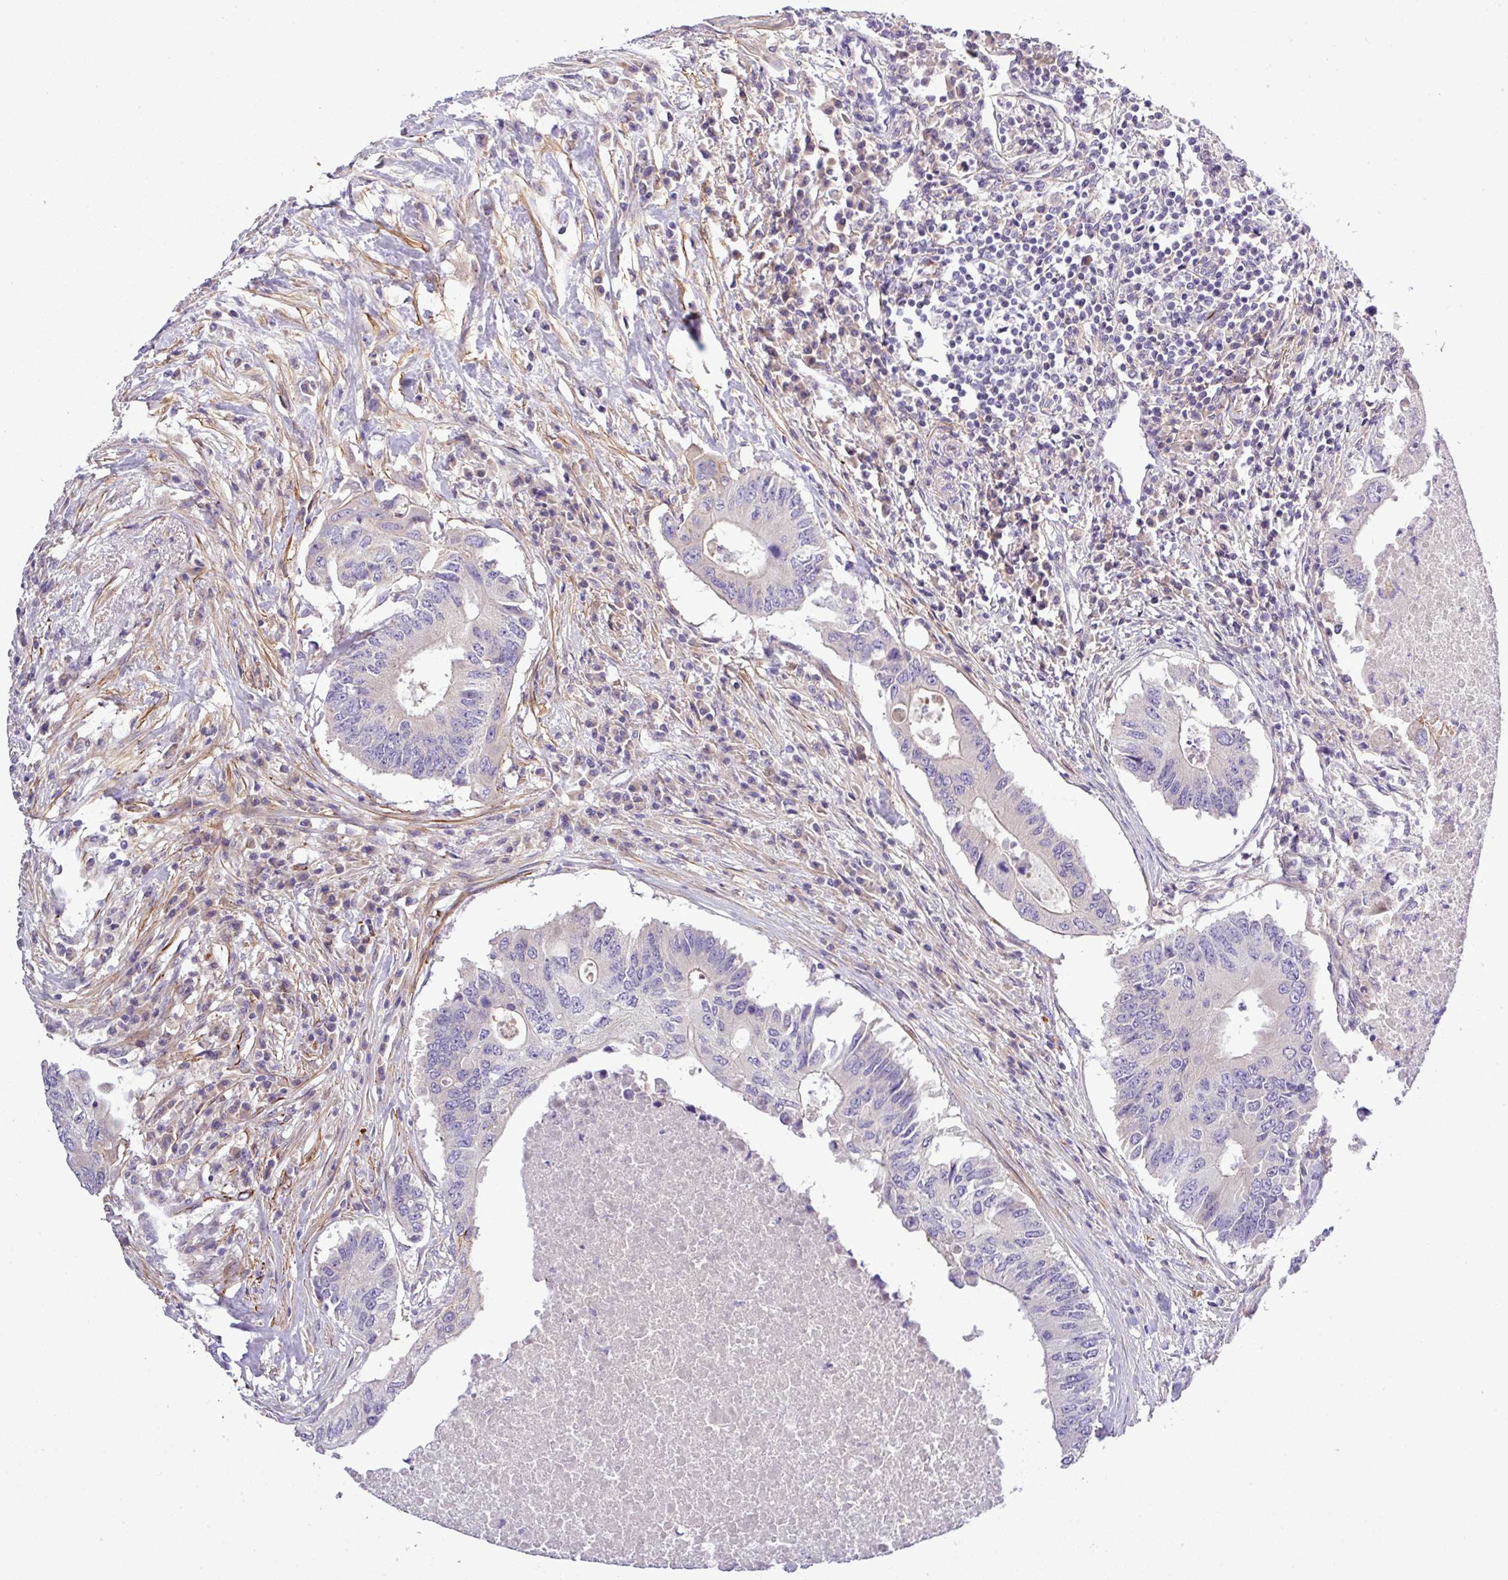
{"staining": {"intensity": "moderate", "quantity": "<25%", "location": "cytoplasmic/membranous"}, "tissue": "colorectal cancer", "cell_type": "Tumor cells", "image_type": "cancer", "snomed": [{"axis": "morphology", "description": "Adenocarcinoma, NOS"}, {"axis": "topography", "description": "Colon"}], "caption": "High-magnification brightfield microscopy of colorectal cancer stained with DAB (brown) and counterstained with hematoxylin (blue). tumor cells exhibit moderate cytoplasmic/membranous expression is appreciated in about<25% of cells. (DAB IHC with brightfield microscopy, high magnification).", "gene": "PARD6A", "patient": {"sex": "male", "age": 71}}